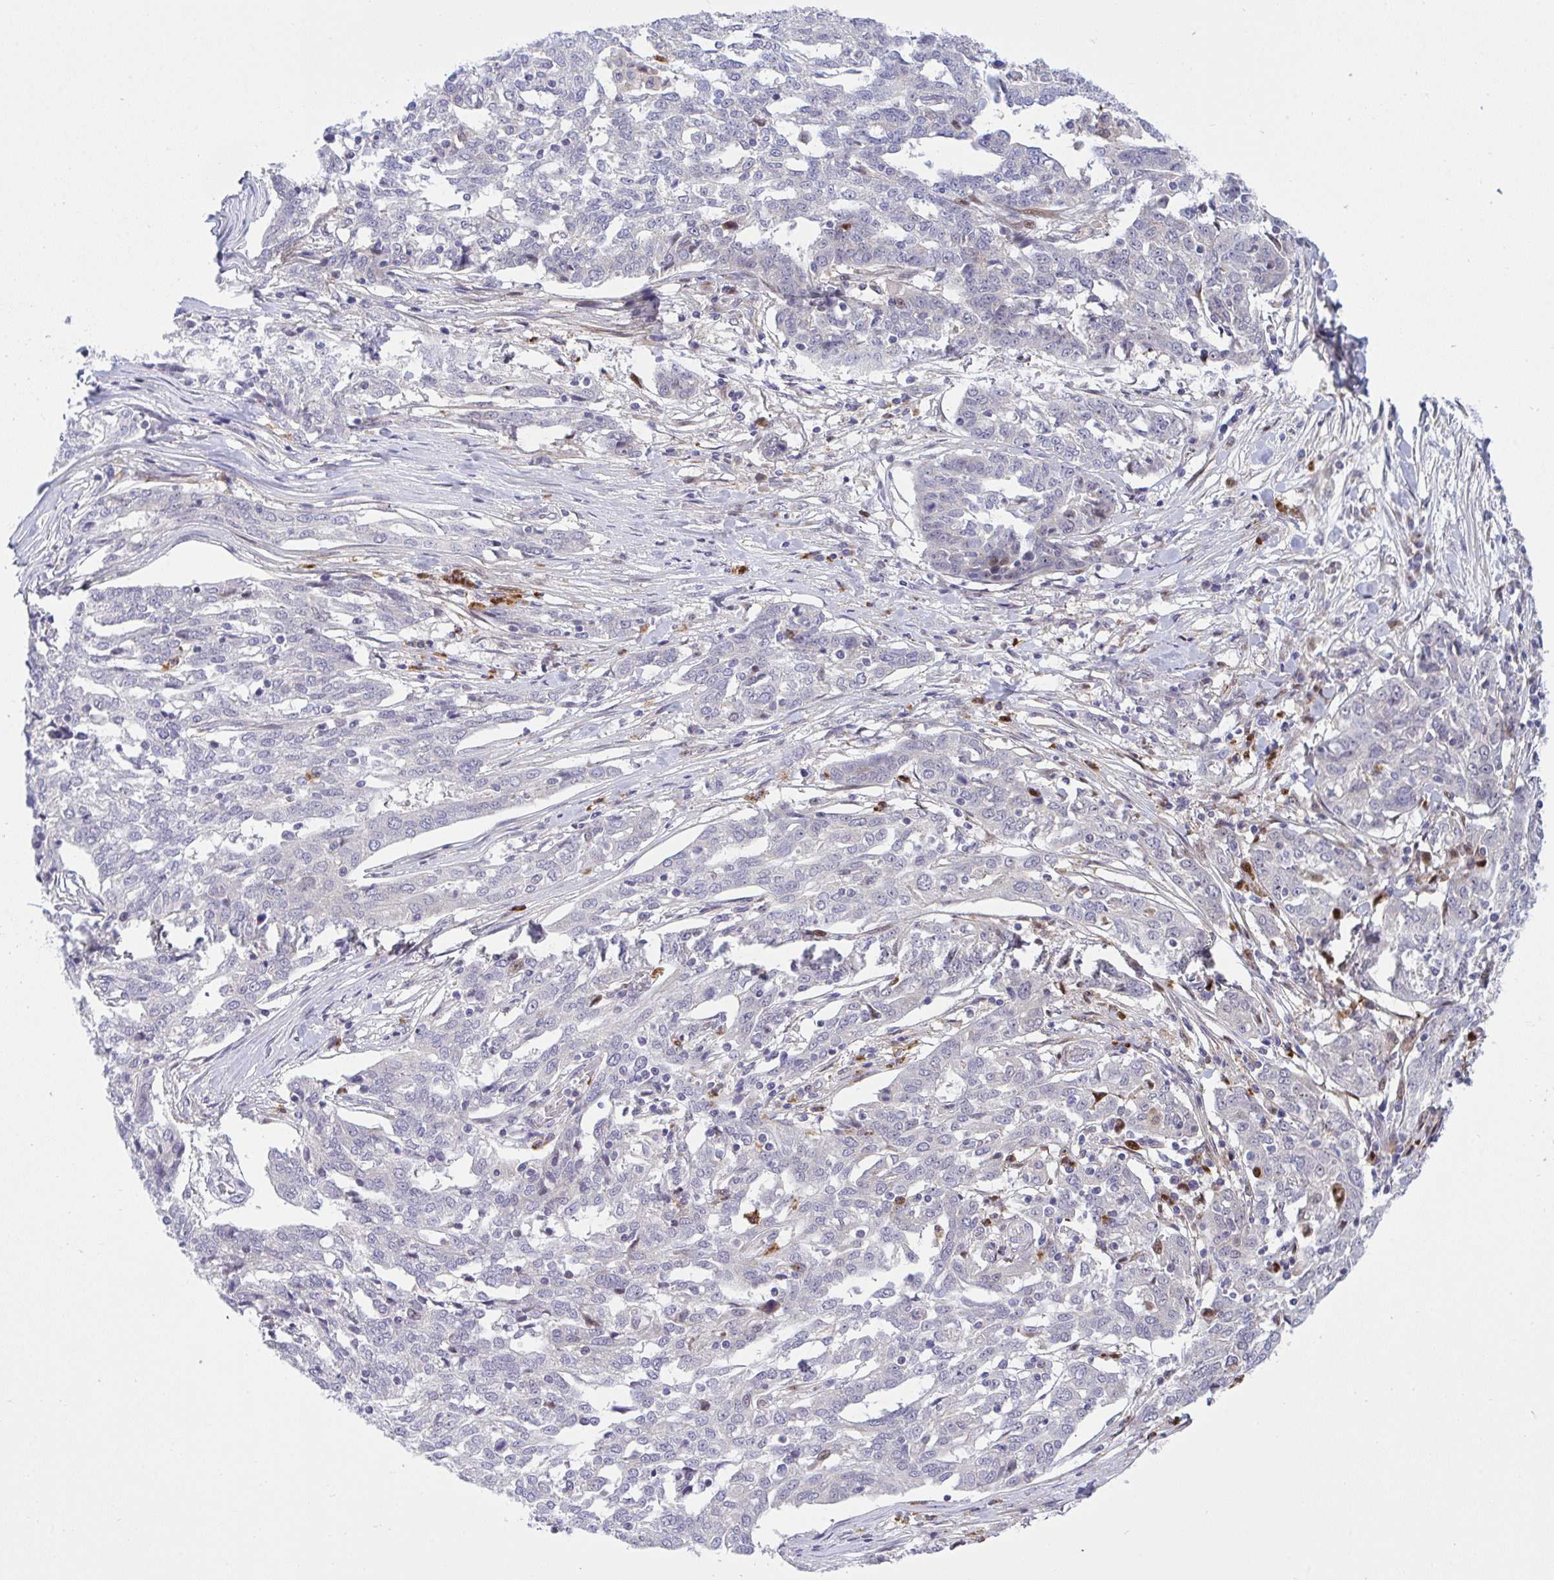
{"staining": {"intensity": "negative", "quantity": "none", "location": "none"}, "tissue": "ovarian cancer", "cell_type": "Tumor cells", "image_type": "cancer", "snomed": [{"axis": "morphology", "description": "Cystadenocarcinoma, serous, NOS"}, {"axis": "topography", "description": "Ovary"}], "caption": "An image of serous cystadenocarcinoma (ovarian) stained for a protein demonstrates no brown staining in tumor cells.", "gene": "ZNF554", "patient": {"sex": "female", "age": 67}}